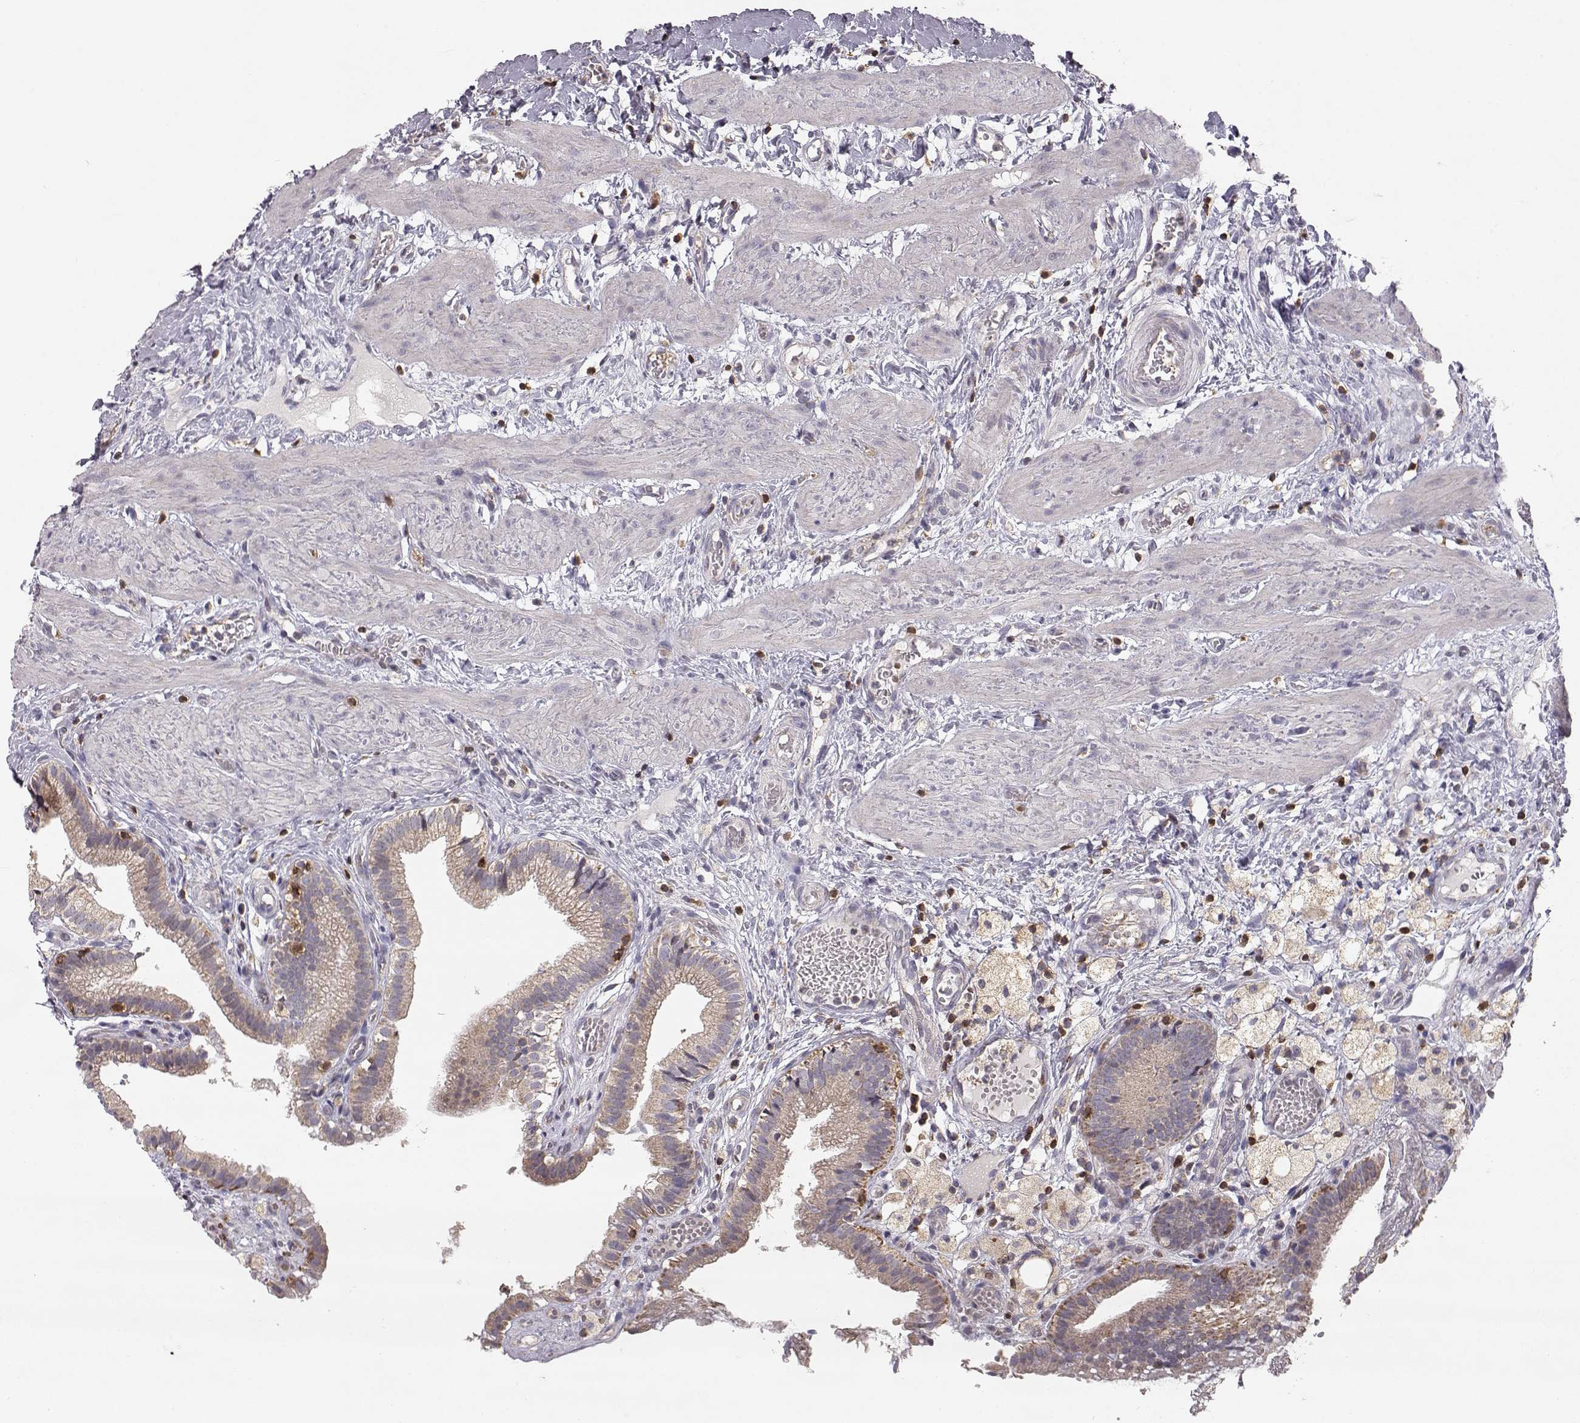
{"staining": {"intensity": "weak", "quantity": ">75%", "location": "cytoplasmic/membranous"}, "tissue": "gallbladder", "cell_type": "Glandular cells", "image_type": "normal", "snomed": [{"axis": "morphology", "description": "Normal tissue, NOS"}, {"axis": "topography", "description": "Gallbladder"}], "caption": "Protein staining of normal gallbladder shows weak cytoplasmic/membranous positivity in about >75% of glandular cells.", "gene": "GRAP2", "patient": {"sex": "female", "age": 24}}